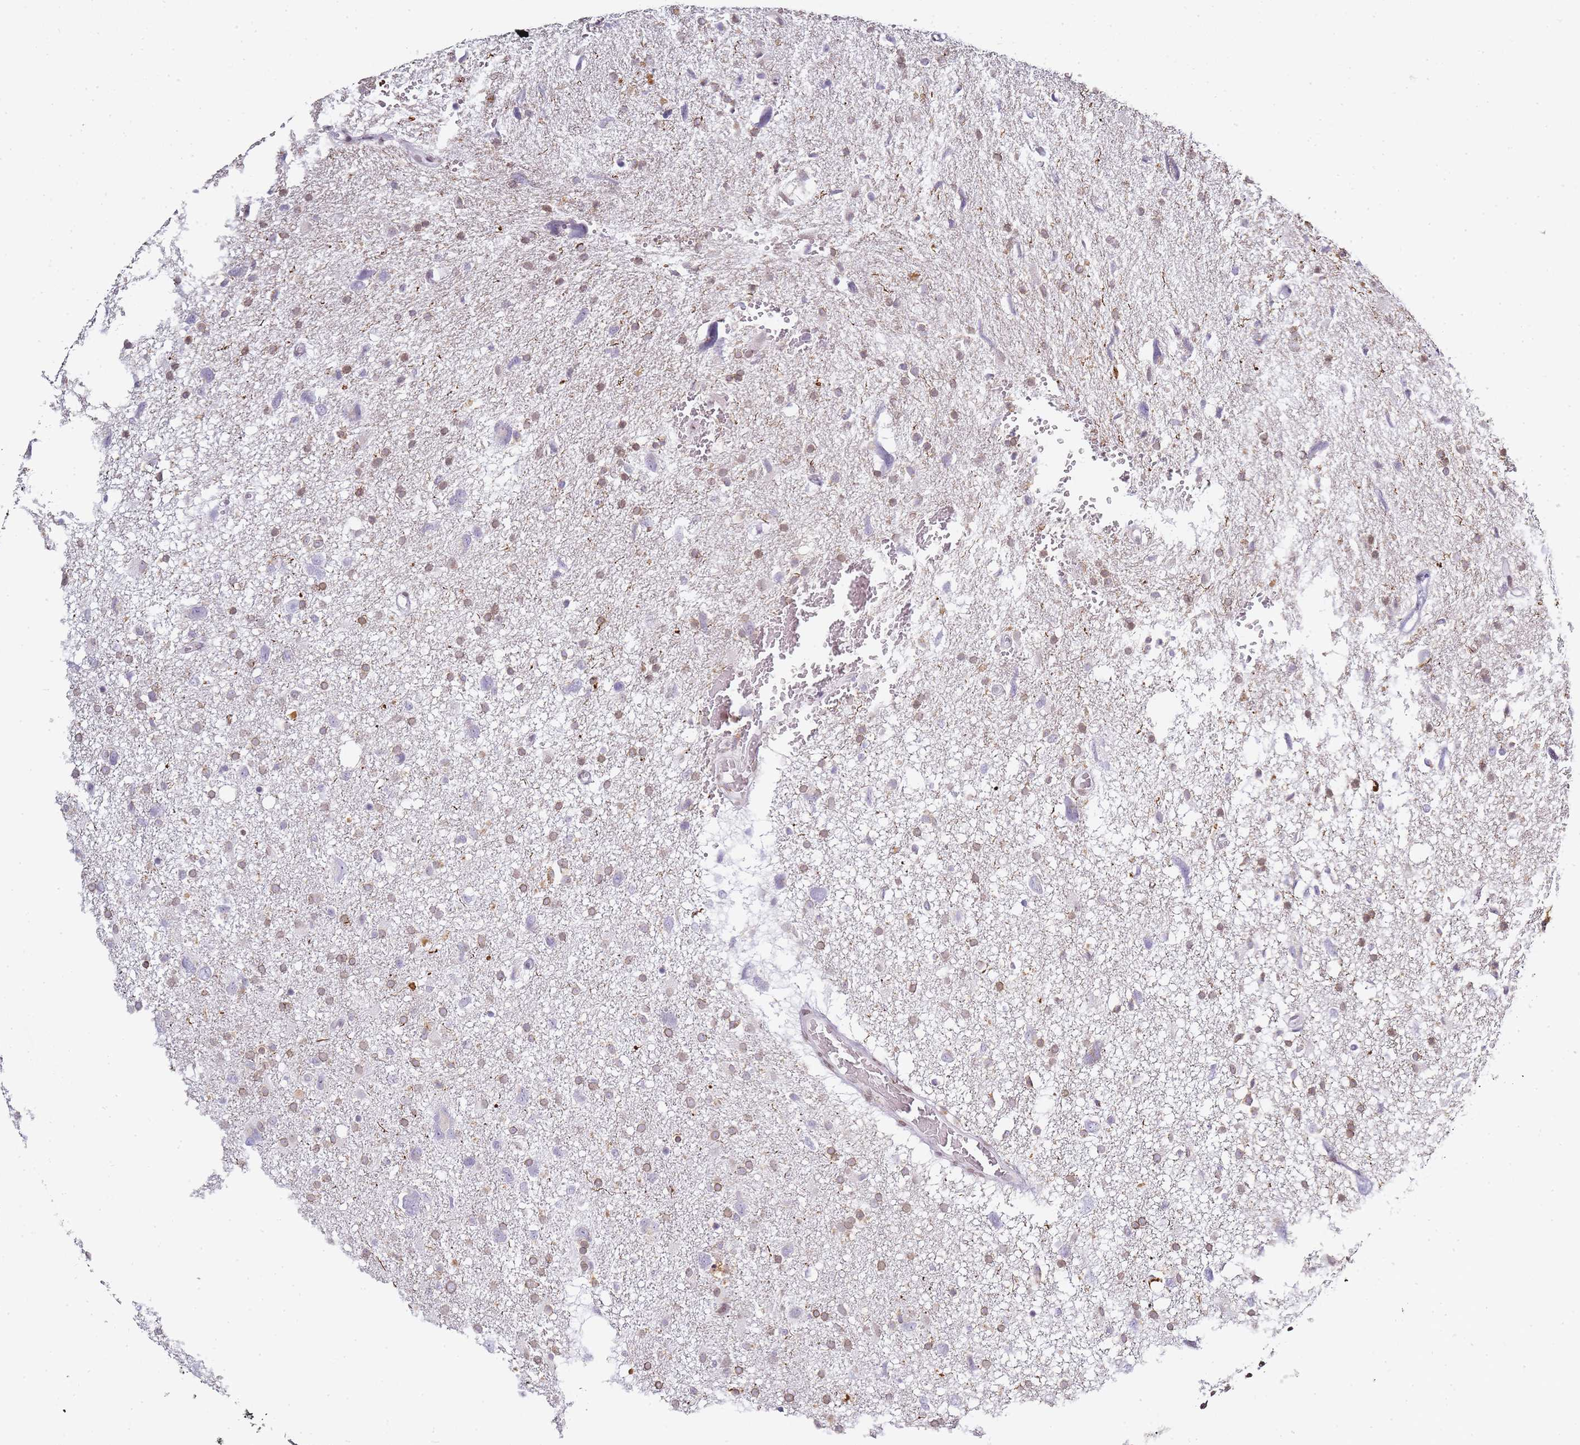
{"staining": {"intensity": "moderate", "quantity": "25%-75%", "location": "cytoplasmic/membranous"}, "tissue": "glioma", "cell_type": "Tumor cells", "image_type": "cancer", "snomed": [{"axis": "morphology", "description": "Glioma, malignant, High grade"}, {"axis": "topography", "description": "Brain"}], "caption": "DAB (3,3'-diaminobenzidine) immunohistochemical staining of malignant high-grade glioma demonstrates moderate cytoplasmic/membranous protein positivity in approximately 25%-75% of tumor cells.", "gene": "JAKMIP1", "patient": {"sex": "male", "age": 61}}